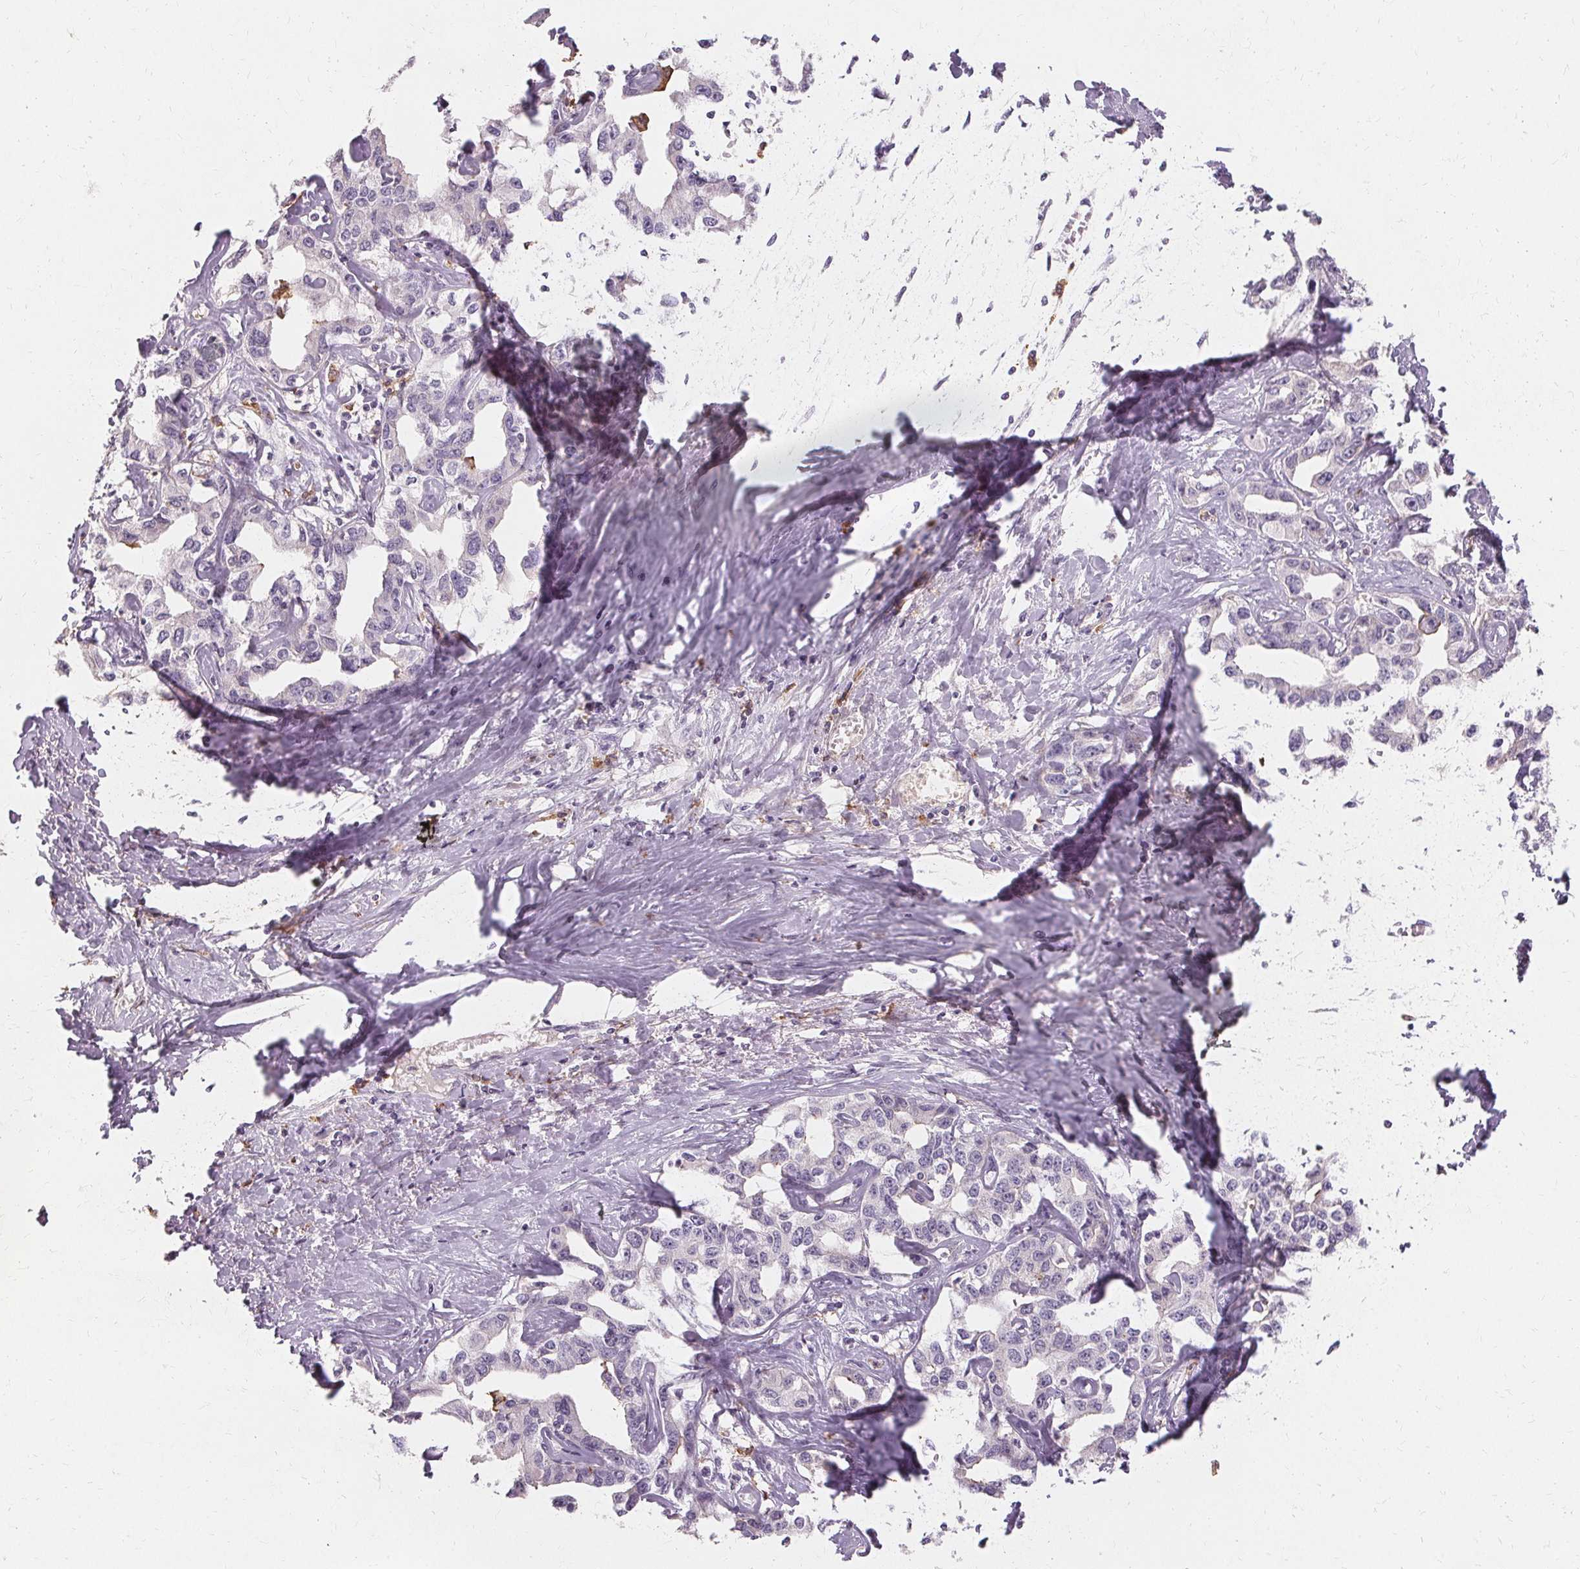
{"staining": {"intensity": "negative", "quantity": "none", "location": "none"}, "tissue": "liver cancer", "cell_type": "Tumor cells", "image_type": "cancer", "snomed": [{"axis": "morphology", "description": "Cholangiocarcinoma"}, {"axis": "topography", "description": "Liver"}], "caption": "Liver cancer was stained to show a protein in brown. There is no significant expression in tumor cells. (Stains: DAB (3,3'-diaminobenzidine) immunohistochemistry (IHC) with hematoxylin counter stain, Microscopy: brightfield microscopy at high magnification).", "gene": "IFNGR1", "patient": {"sex": "male", "age": 59}}